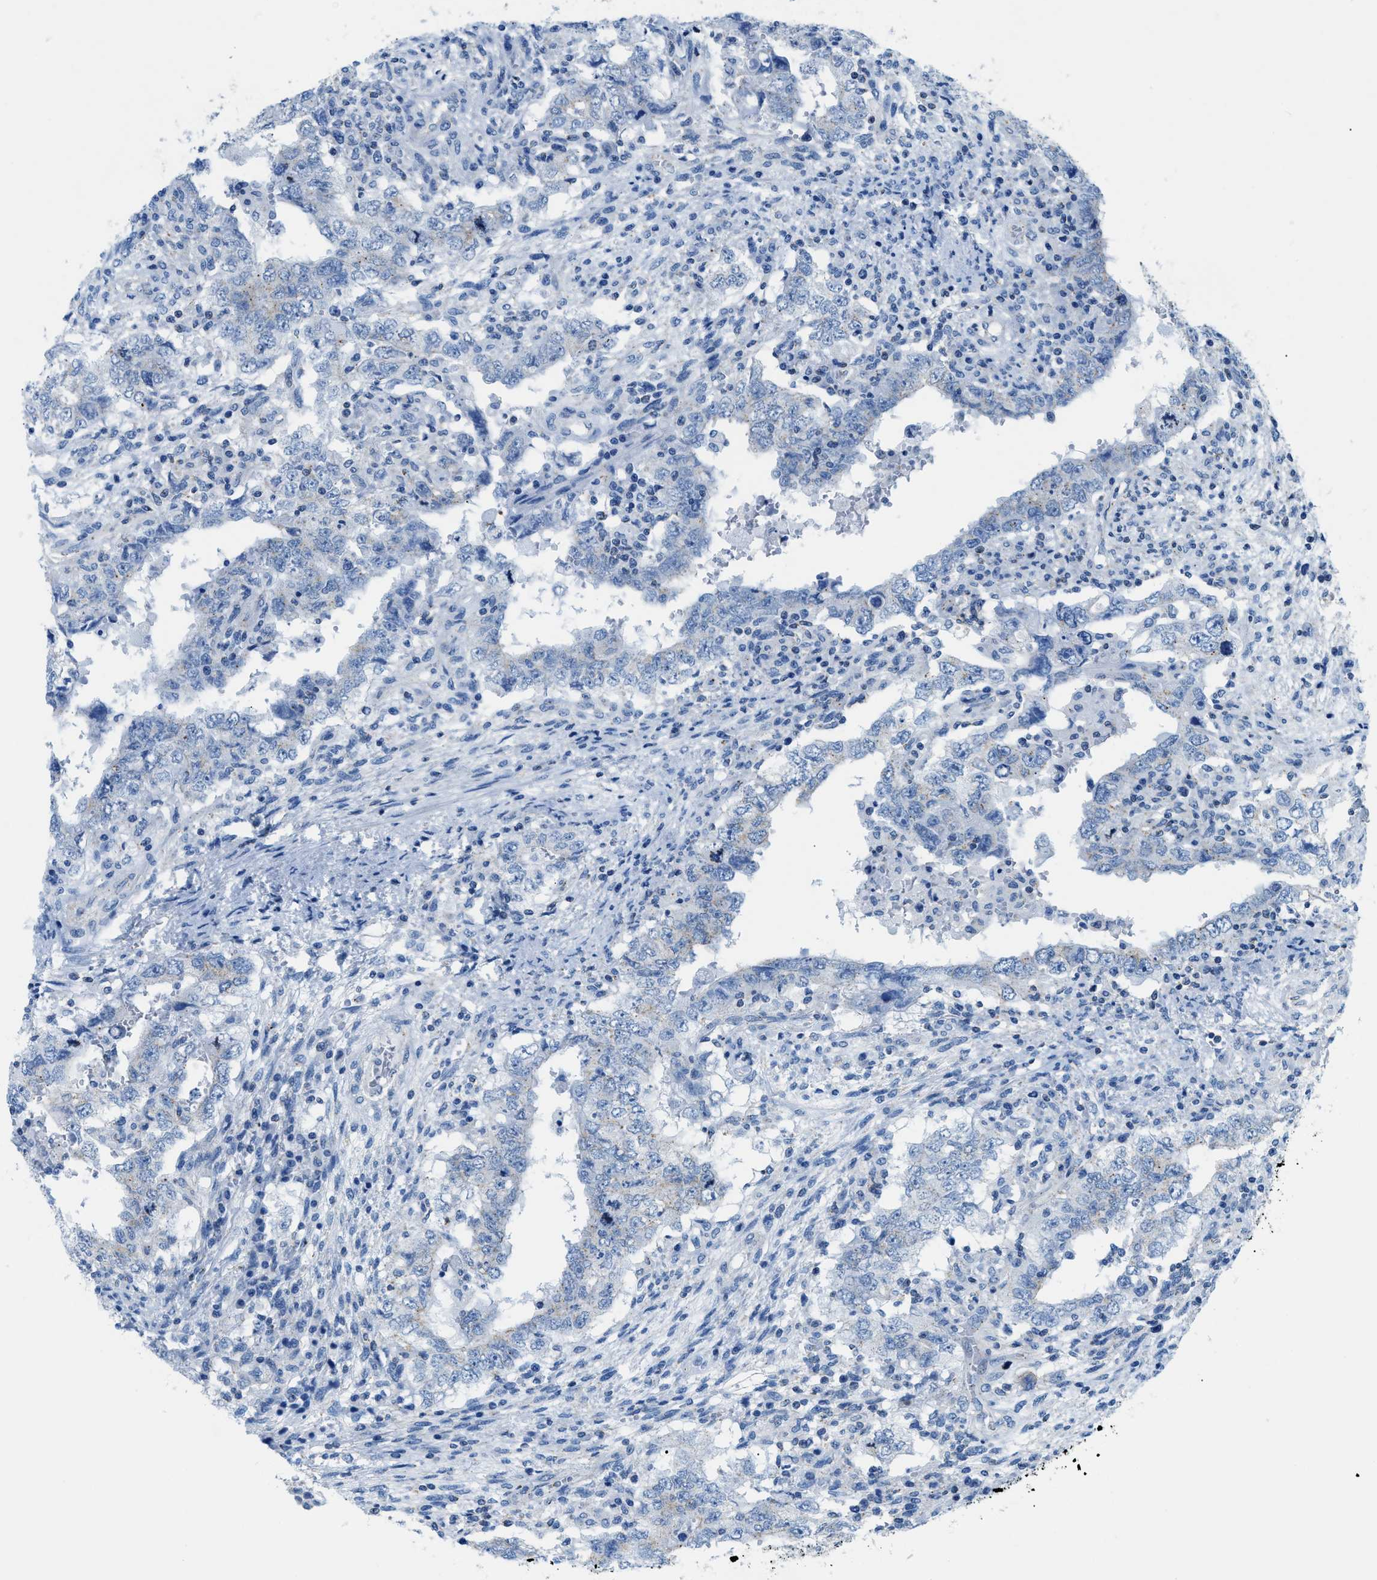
{"staining": {"intensity": "negative", "quantity": "none", "location": "none"}, "tissue": "testis cancer", "cell_type": "Tumor cells", "image_type": "cancer", "snomed": [{"axis": "morphology", "description": "Carcinoma, Embryonal, NOS"}, {"axis": "topography", "description": "Testis"}], "caption": "Histopathology image shows no protein staining in tumor cells of testis embryonal carcinoma tissue.", "gene": "FDCSP", "patient": {"sex": "male", "age": 26}}